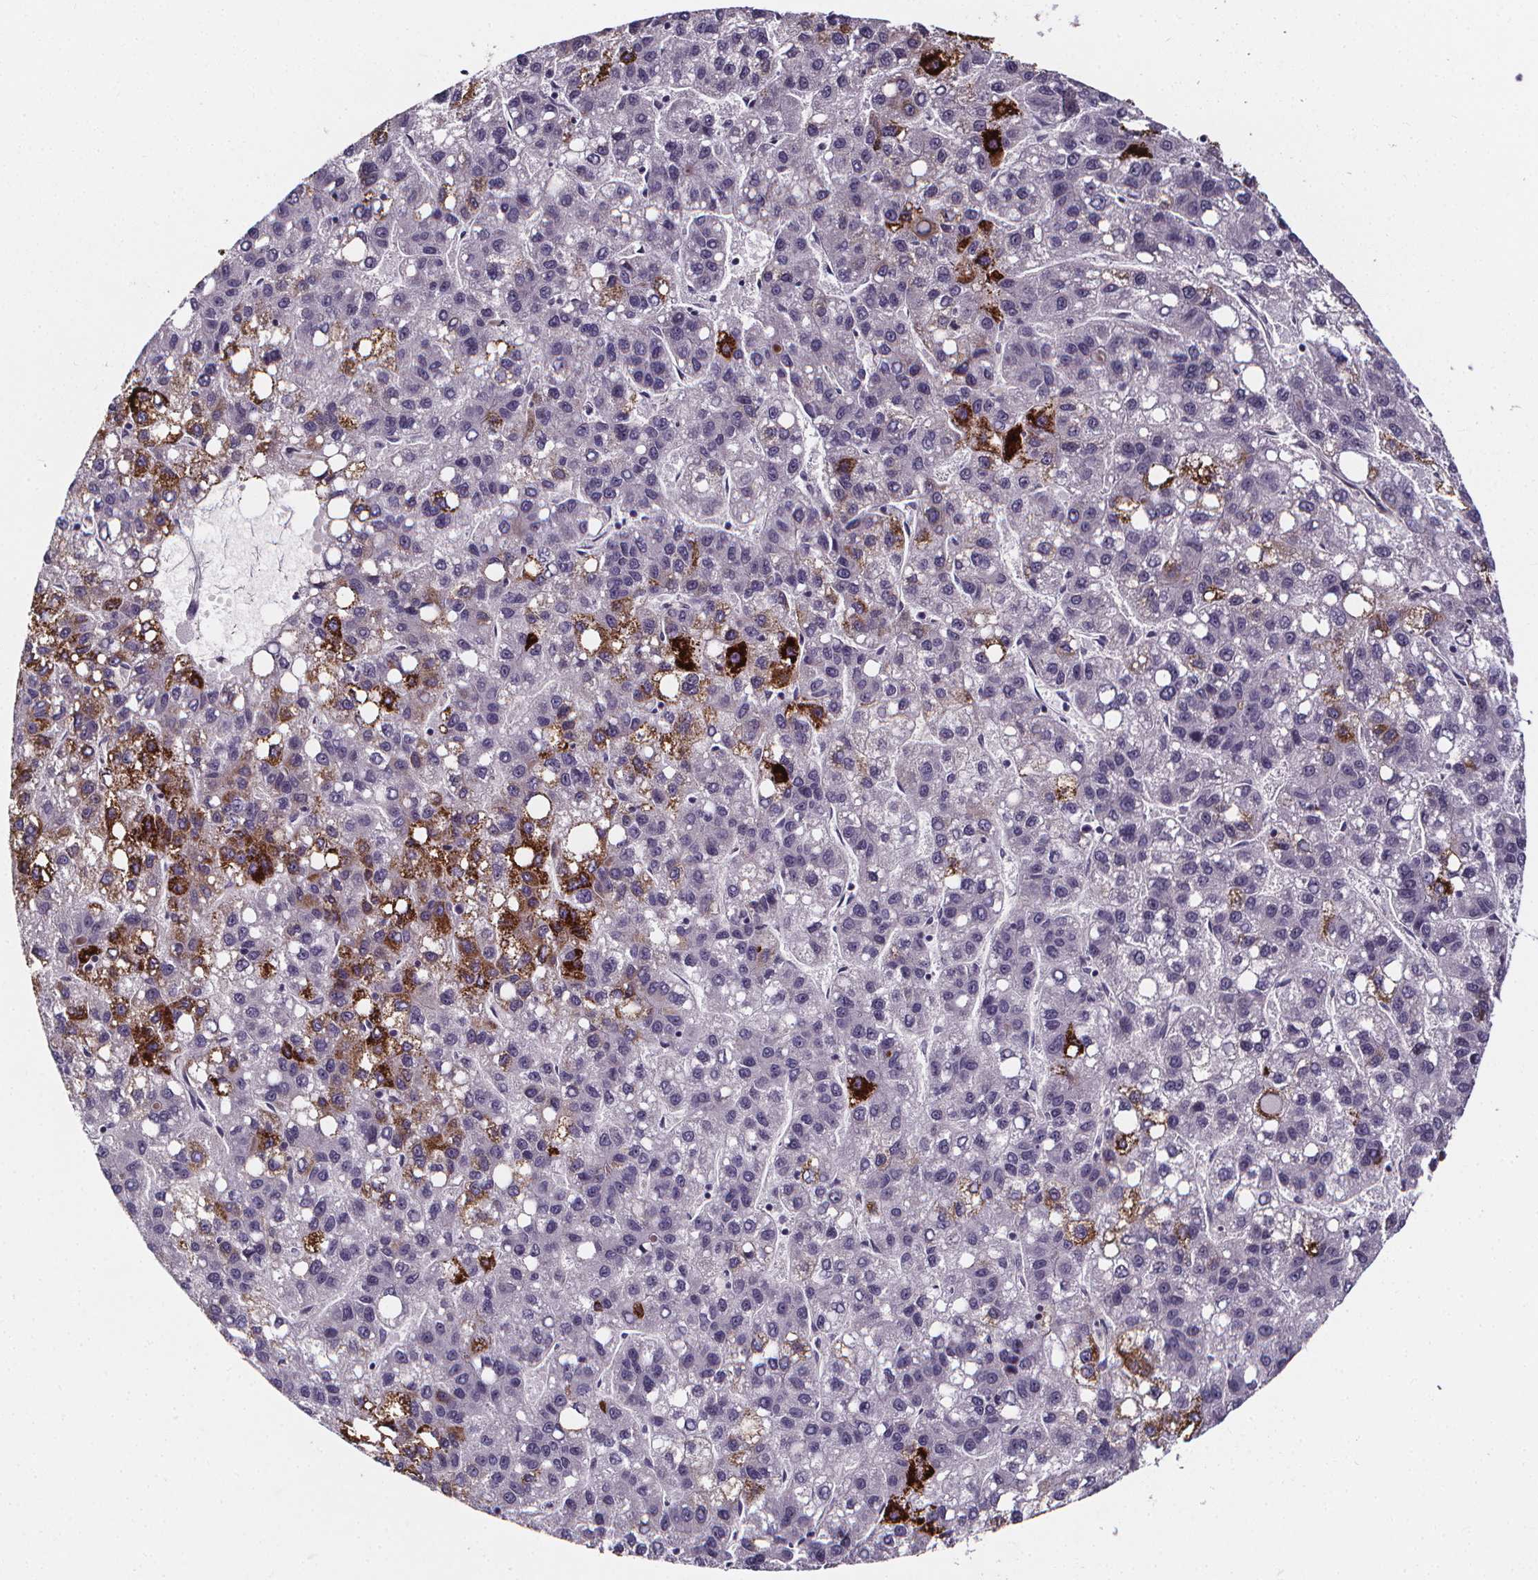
{"staining": {"intensity": "negative", "quantity": "none", "location": "none"}, "tissue": "liver cancer", "cell_type": "Tumor cells", "image_type": "cancer", "snomed": [{"axis": "morphology", "description": "Carcinoma, Hepatocellular, NOS"}, {"axis": "topography", "description": "Liver"}], "caption": "DAB (3,3'-diaminobenzidine) immunohistochemical staining of human liver cancer (hepatocellular carcinoma) displays no significant staining in tumor cells.", "gene": "AEBP1", "patient": {"sex": "female", "age": 82}}